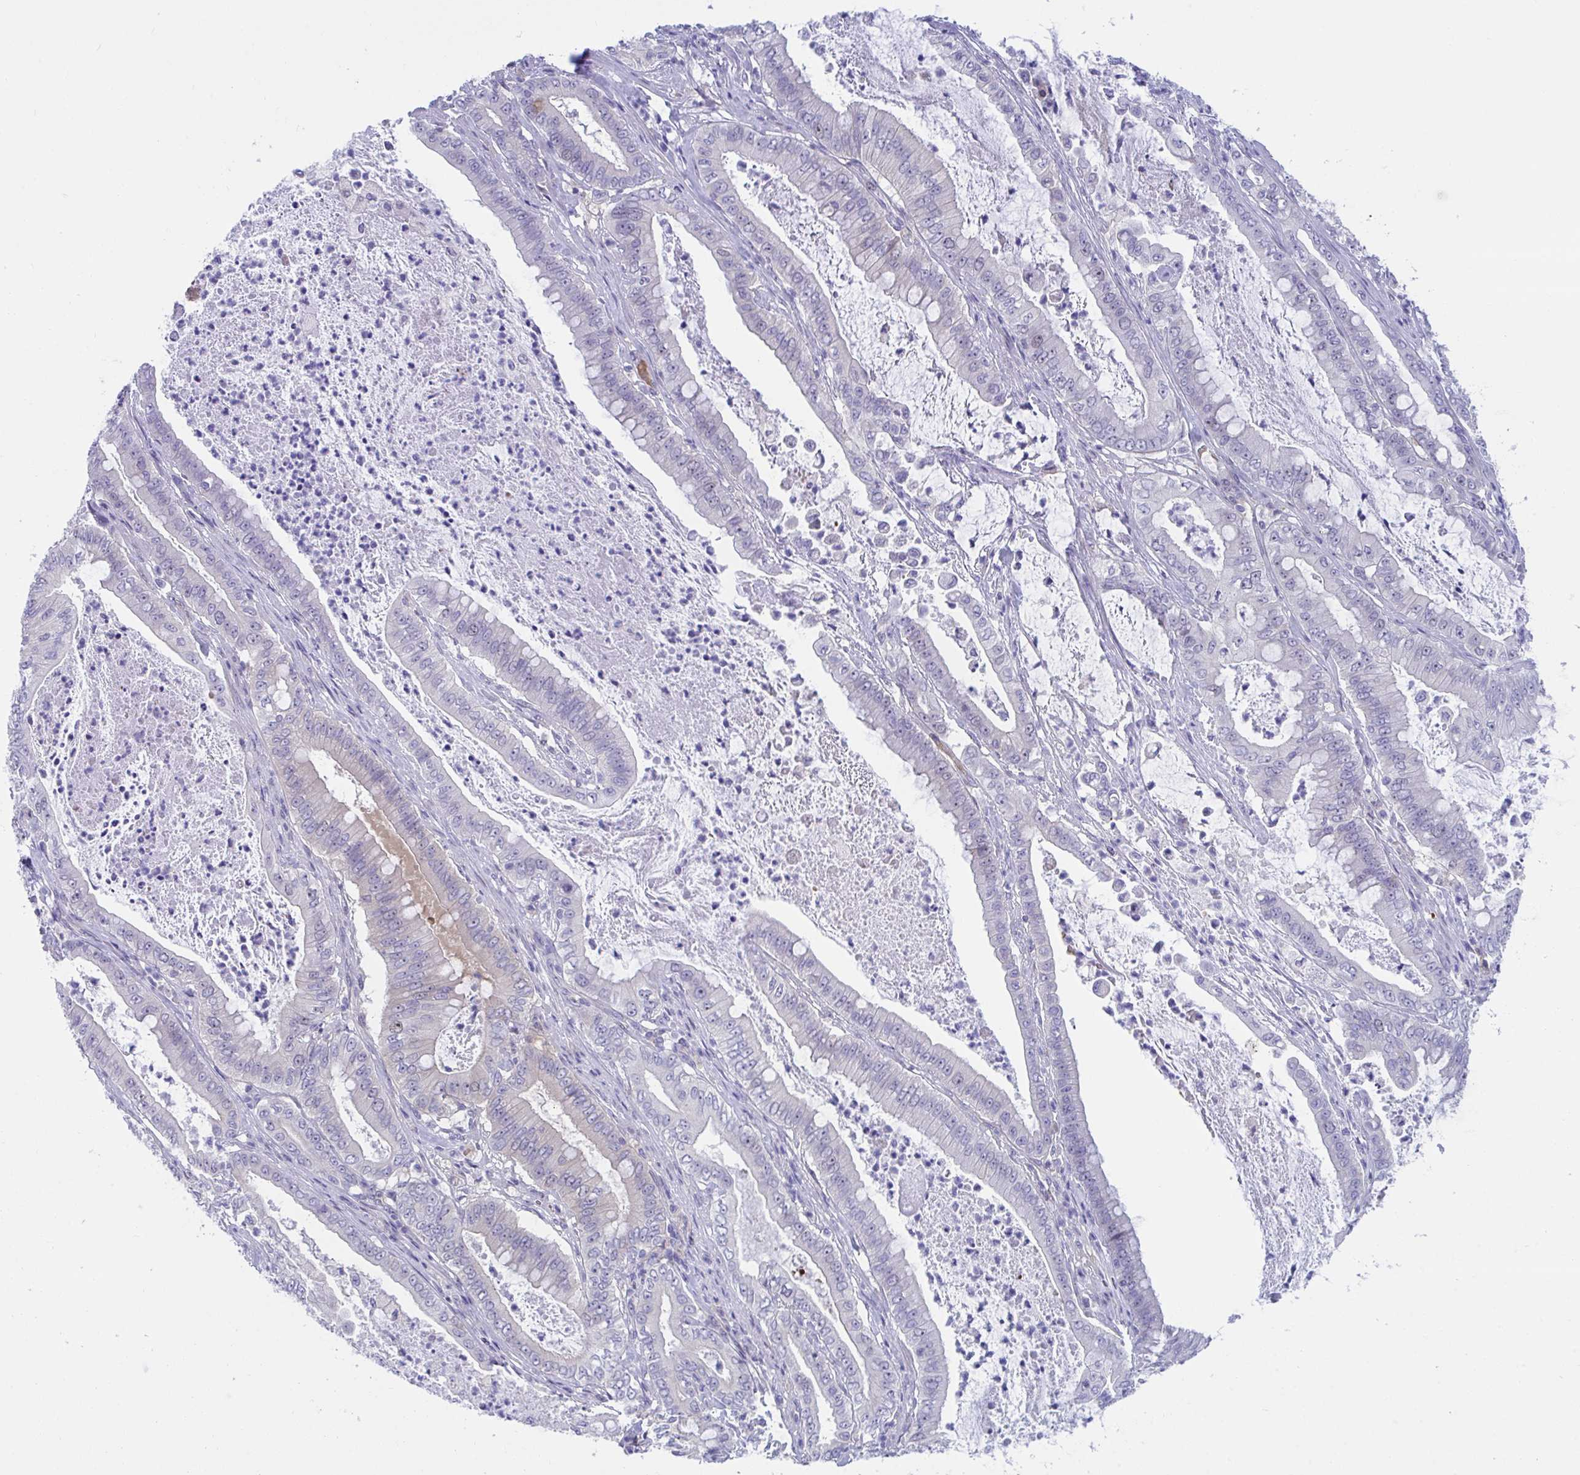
{"staining": {"intensity": "negative", "quantity": "none", "location": "none"}, "tissue": "pancreatic cancer", "cell_type": "Tumor cells", "image_type": "cancer", "snomed": [{"axis": "morphology", "description": "Adenocarcinoma, NOS"}, {"axis": "topography", "description": "Pancreas"}], "caption": "This micrograph is of pancreatic cancer (adenocarcinoma) stained with immunohistochemistry (IHC) to label a protein in brown with the nuclei are counter-stained blue. There is no staining in tumor cells.", "gene": "CENPQ", "patient": {"sex": "male", "age": 71}}